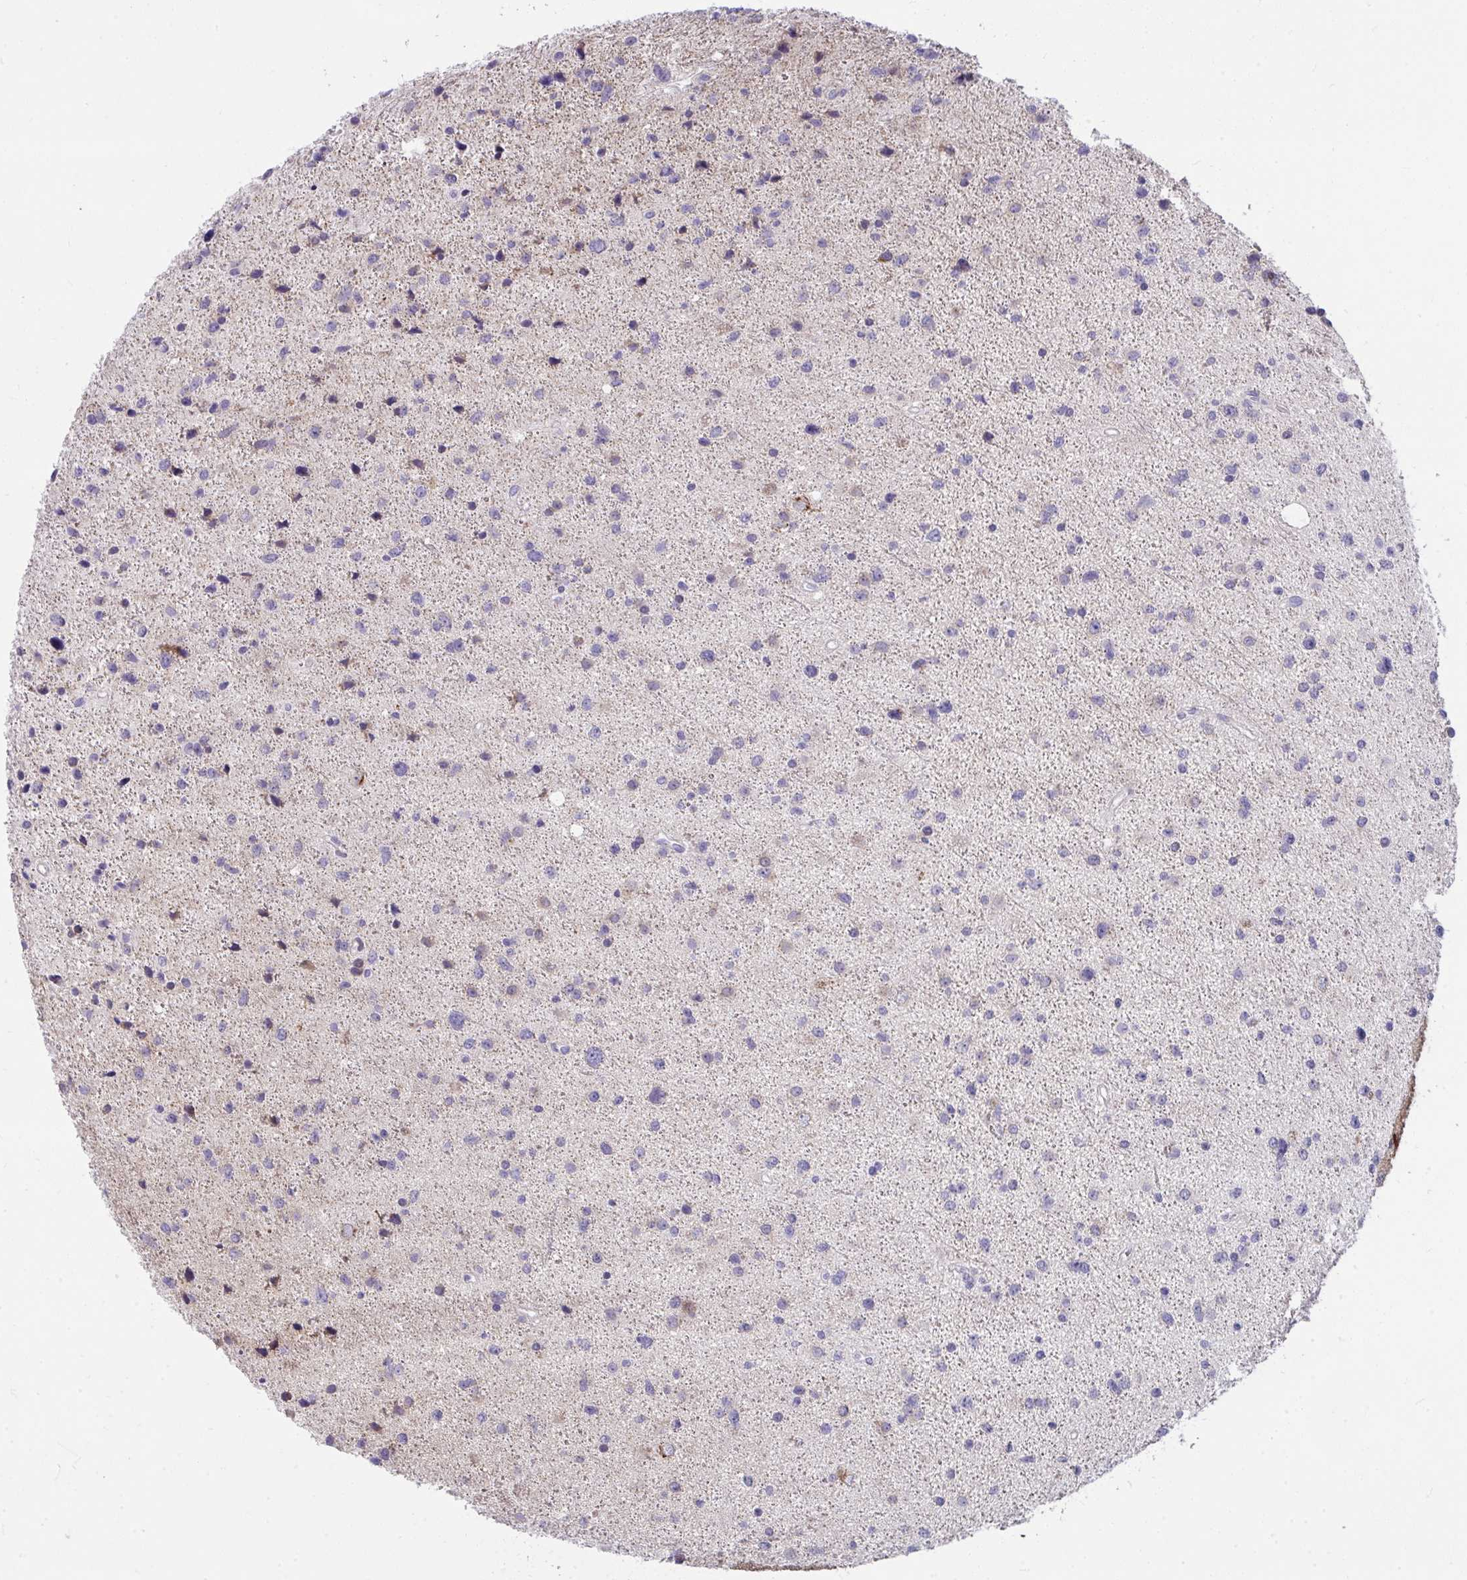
{"staining": {"intensity": "negative", "quantity": "none", "location": "none"}, "tissue": "glioma", "cell_type": "Tumor cells", "image_type": "cancer", "snomed": [{"axis": "morphology", "description": "Glioma, malignant, Low grade"}, {"axis": "topography", "description": "Brain"}], "caption": "The image shows no staining of tumor cells in glioma.", "gene": "PIGZ", "patient": {"sex": "female", "age": 55}}